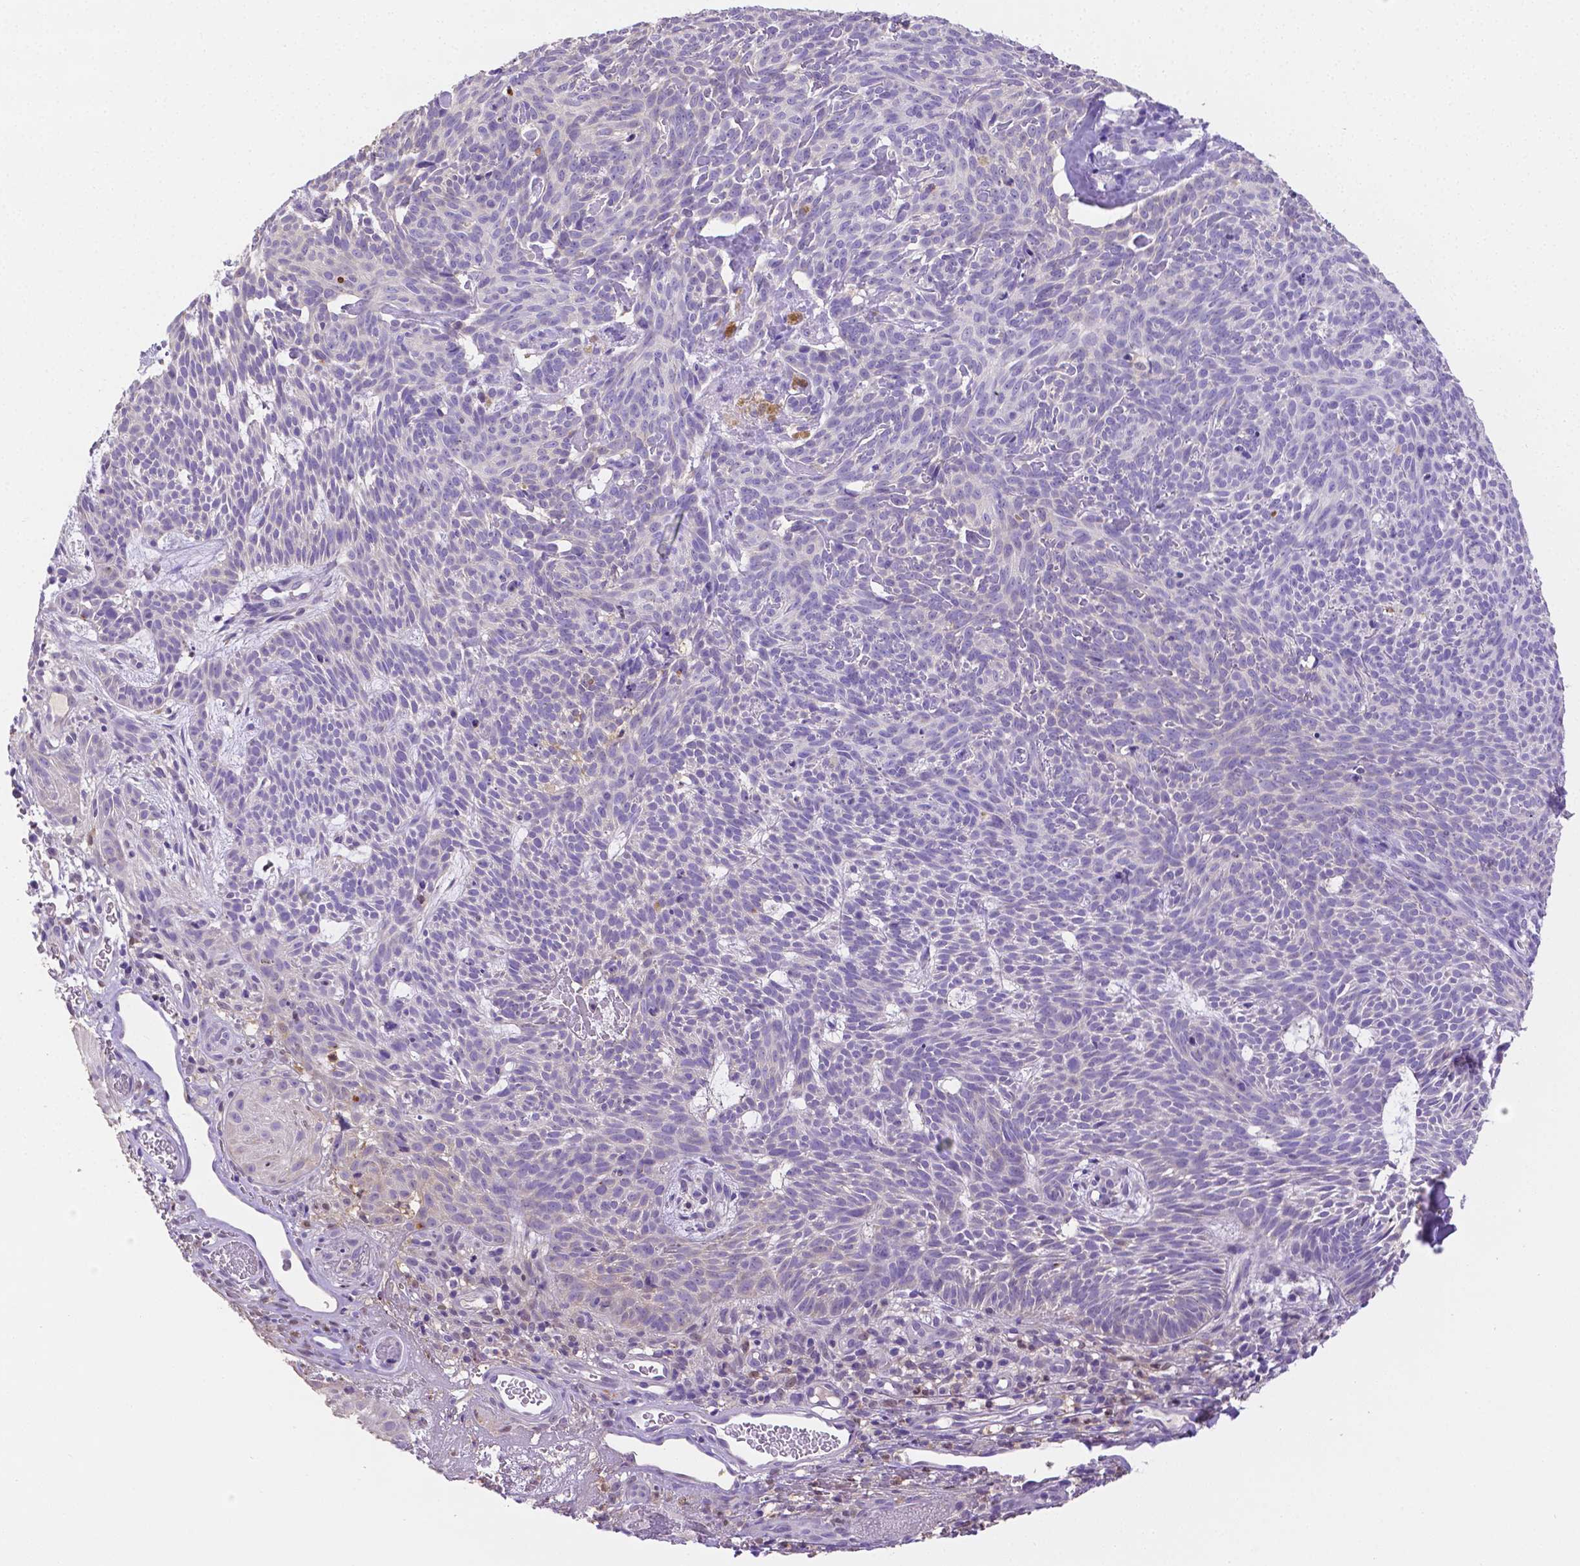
{"staining": {"intensity": "negative", "quantity": "none", "location": "none"}, "tissue": "skin cancer", "cell_type": "Tumor cells", "image_type": "cancer", "snomed": [{"axis": "morphology", "description": "Basal cell carcinoma"}, {"axis": "topography", "description": "Skin"}], "caption": "An immunohistochemistry photomicrograph of skin basal cell carcinoma is shown. There is no staining in tumor cells of skin basal cell carcinoma.", "gene": "NXPH2", "patient": {"sex": "male", "age": 59}}